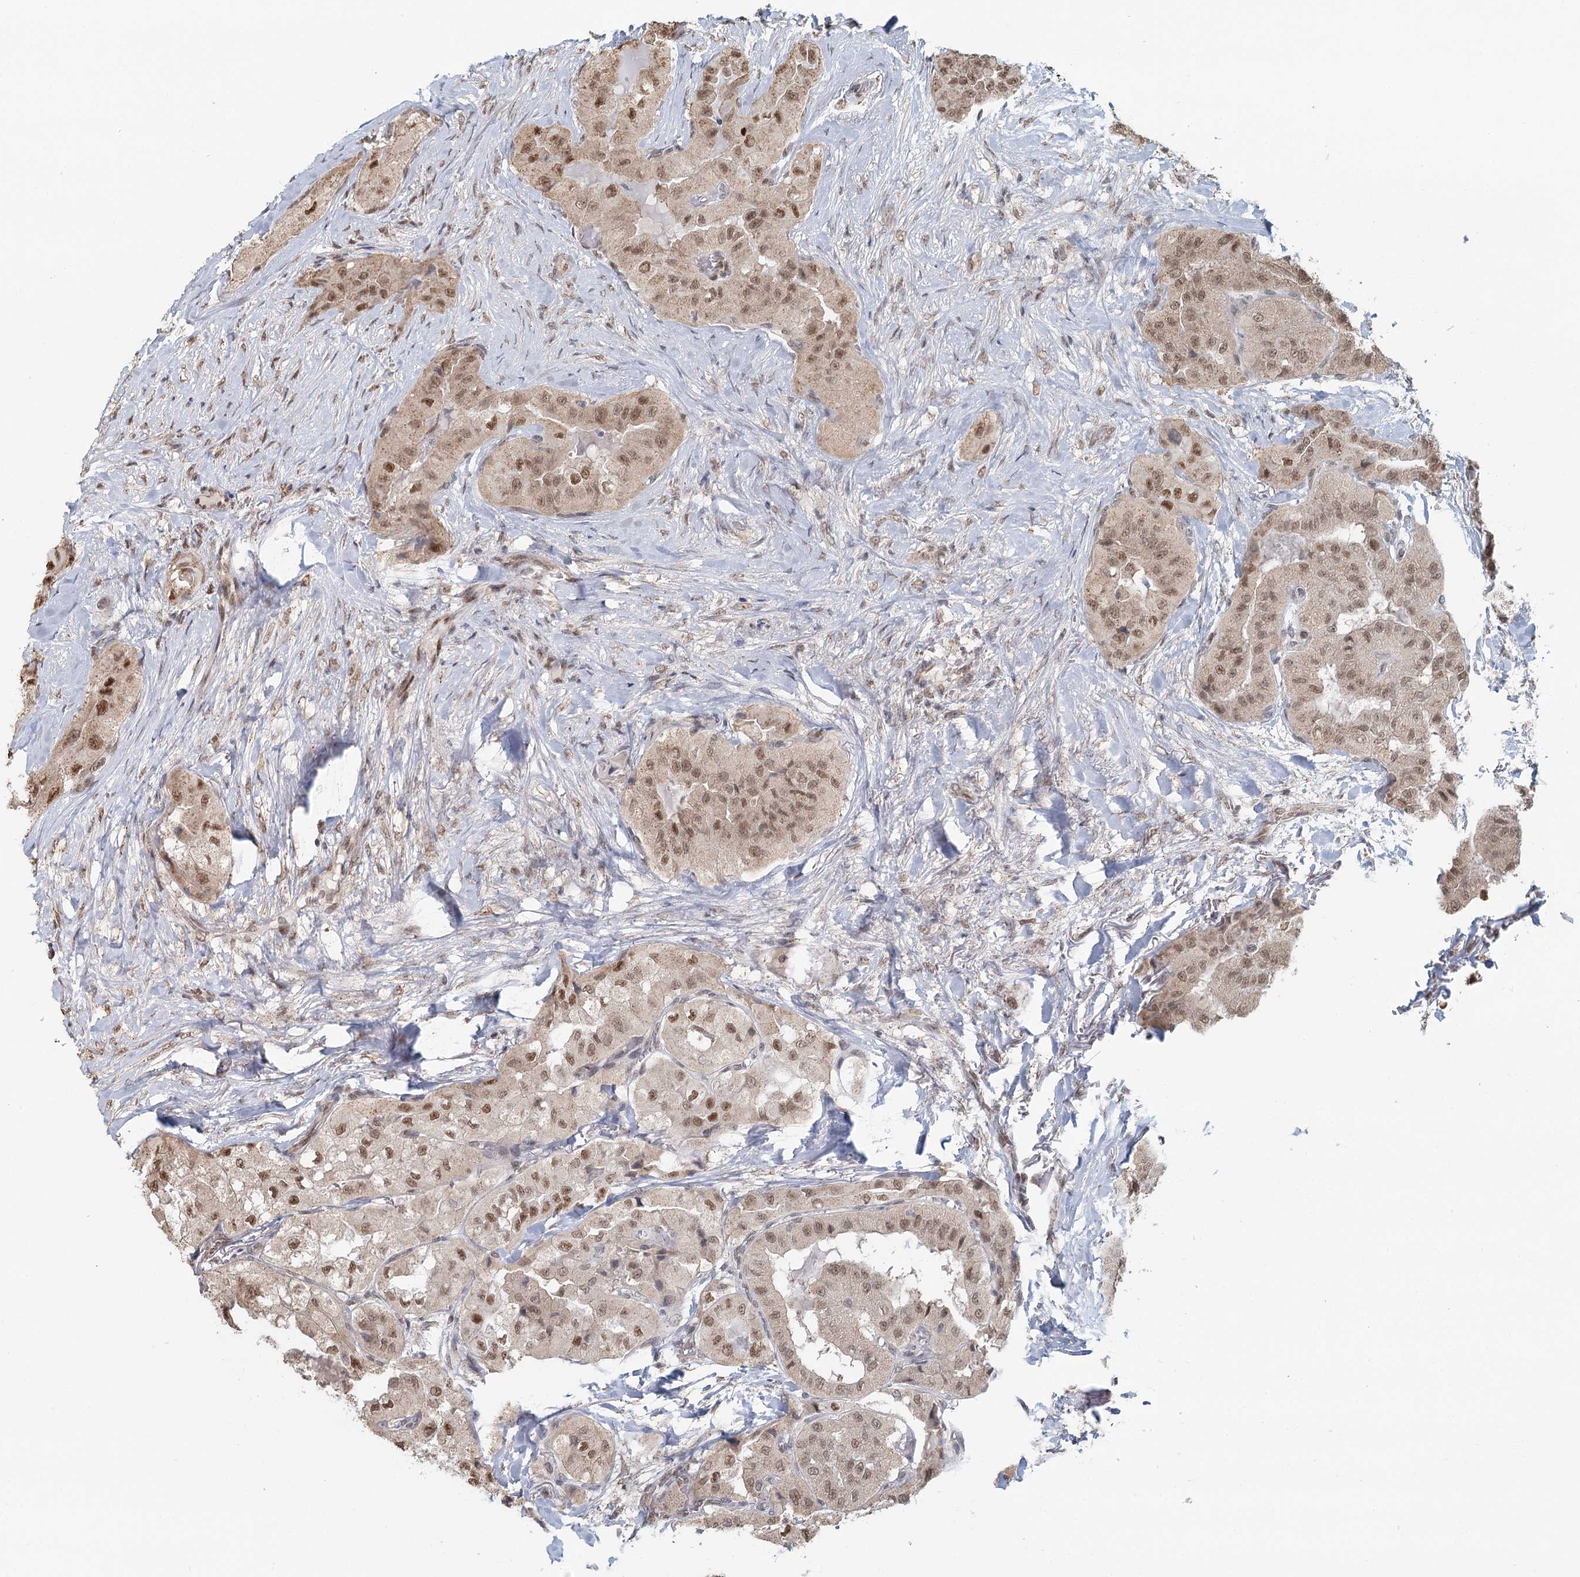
{"staining": {"intensity": "moderate", "quantity": ">75%", "location": "nuclear"}, "tissue": "thyroid cancer", "cell_type": "Tumor cells", "image_type": "cancer", "snomed": [{"axis": "morphology", "description": "Papillary adenocarcinoma, NOS"}, {"axis": "topography", "description": "Thyroid gland"}], "caption": "DAB (3,3'-diaminobenzidine) immunohistochemical staining of human thyroid cancer (papillary adenocarcinoma) displays moderate nuclear protein staining in about >75% of tumor cells.", "gene": "GPALPP1", "patient": {"sex": "female", "age": 59}}